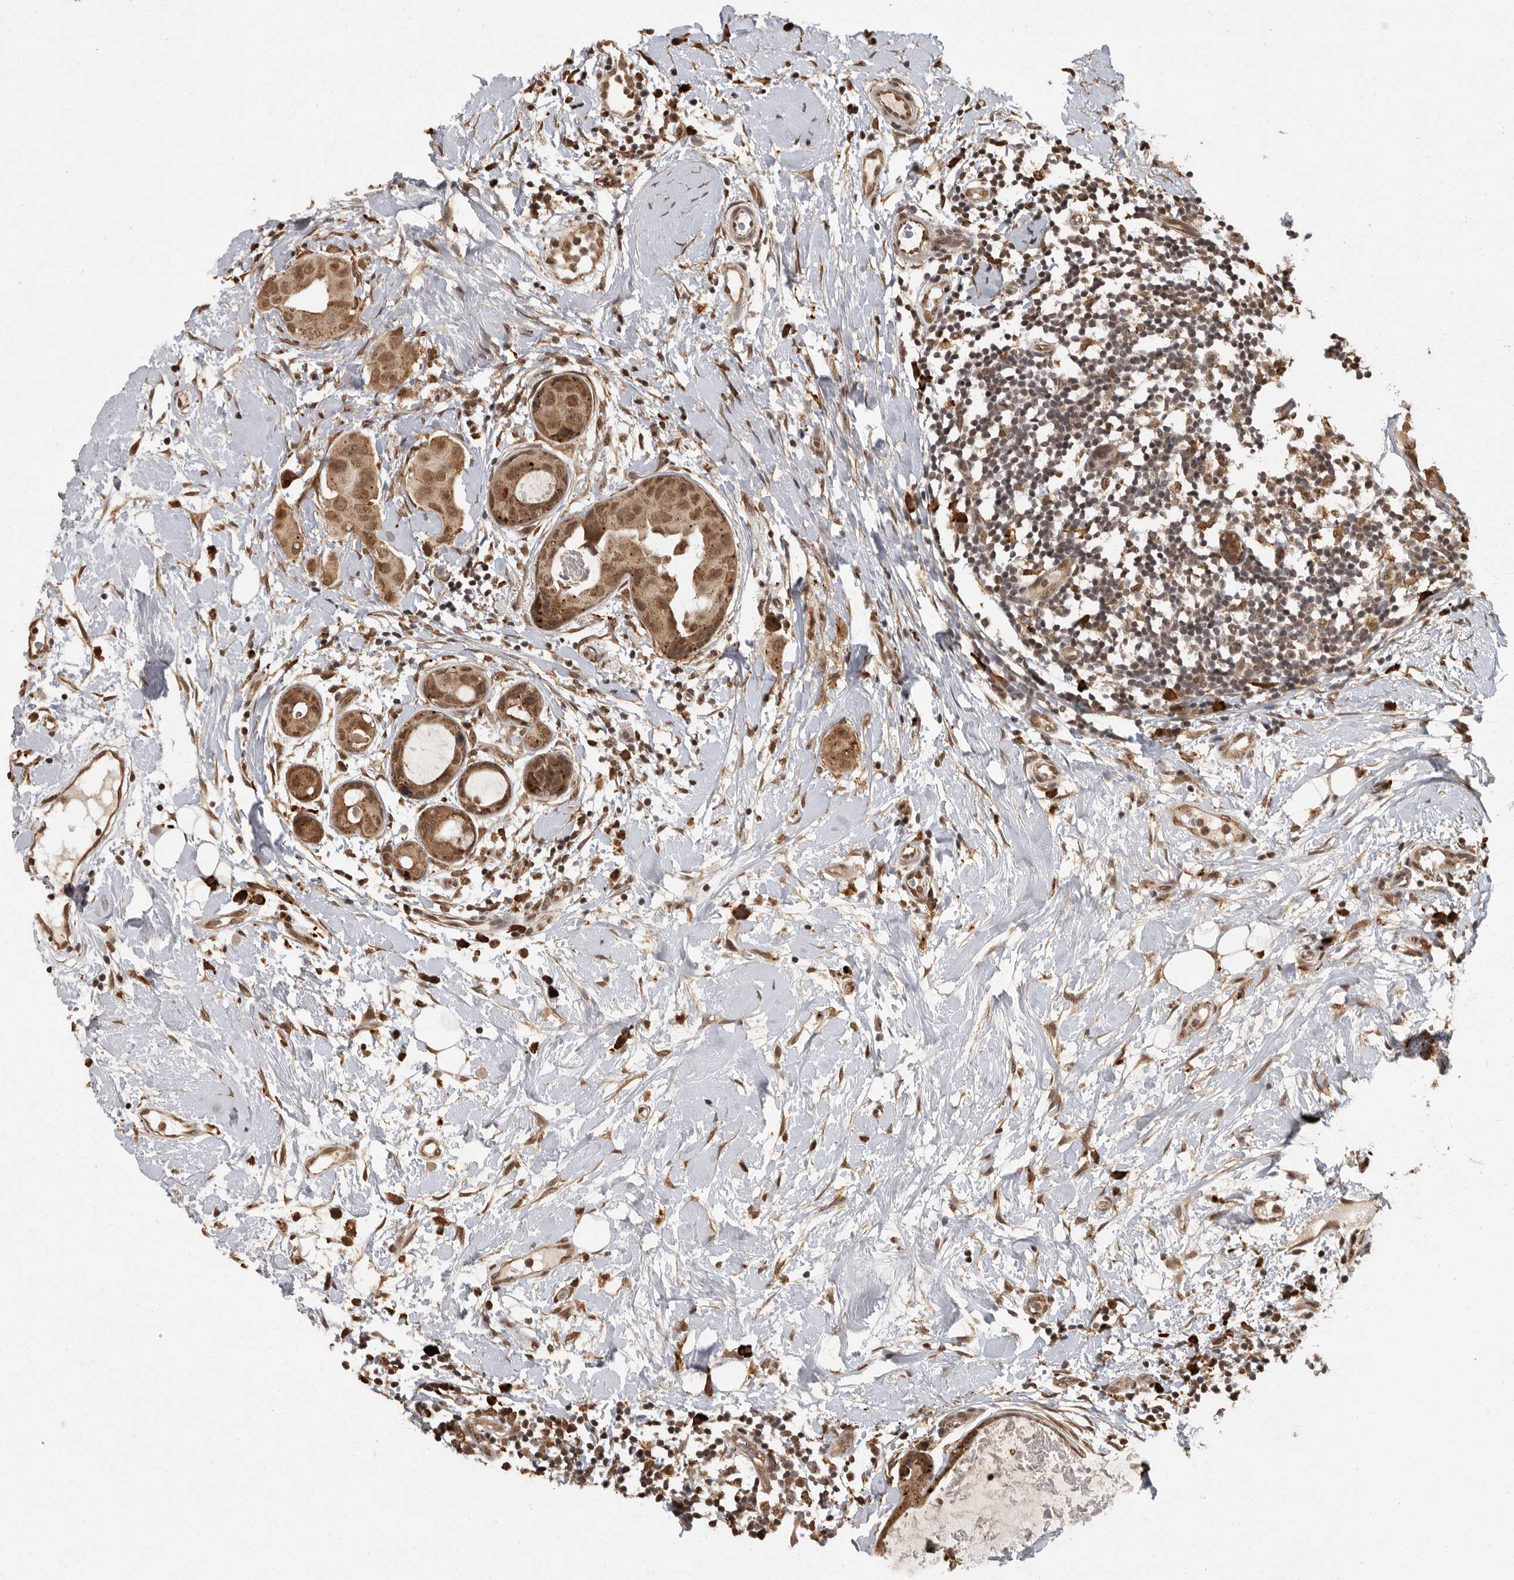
{"staining": {"intensity": "moderate", "quantity": ">75%", "location": "cytoplasmic/membranous,nuclear"}, "tissue": "breast cancer", "cell_type": "Tumor cells", "image_type": "cancer", "snomed": [{"axis": "morphology", "description": "Duct carcinoma"}, {"axis": "topography", "description": "Breast"}], "caption": "Immunohistochemistry (IHC) micrograph of intraductal carcinoma (breast) stained for a protein (brown), which shows medium levels of moderate cytoplasmic/membranous and nuclear expression in about >75% of tumor cells.", "gene": "ZNF83", "patient": {"sex": "female", "age": 40}}